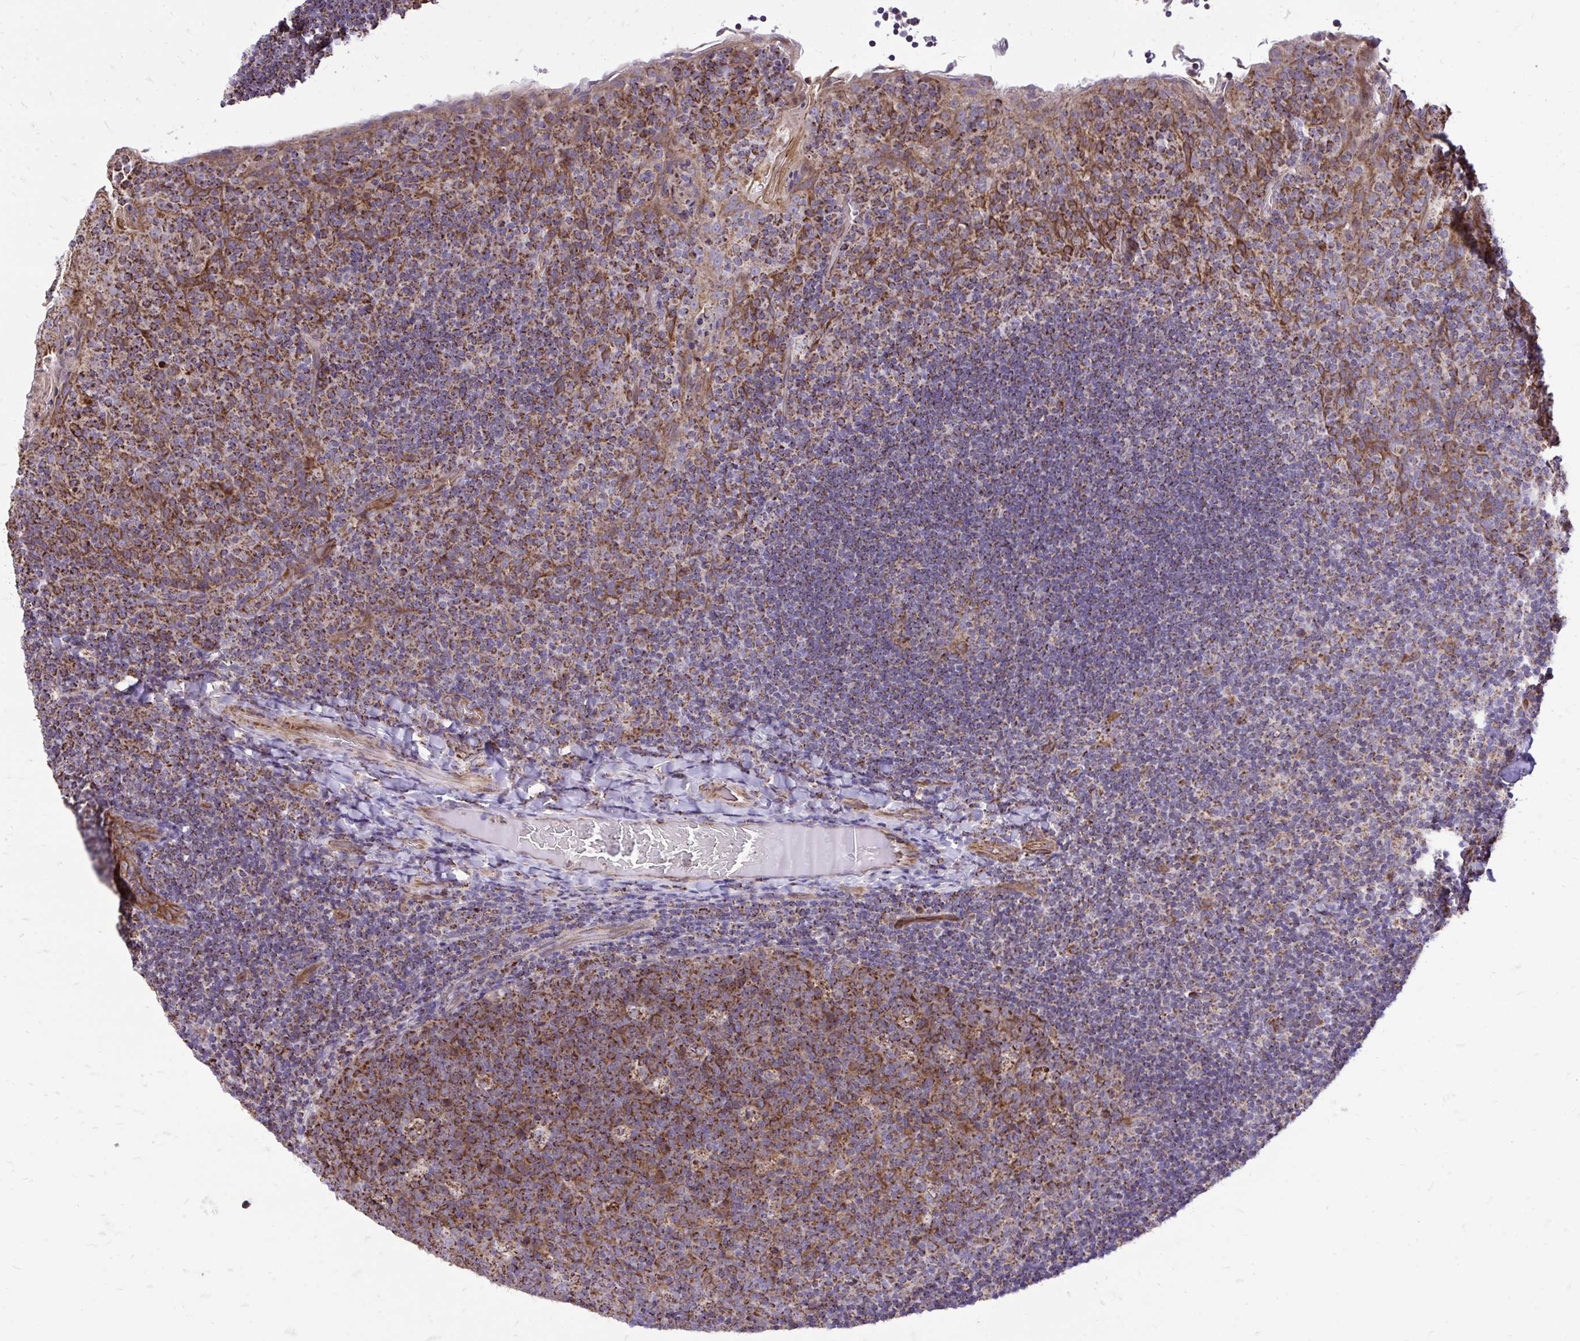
{"staining": {"intensity": "moderate", "quantity": ">75%", "location": "cytoplasmic/membranous"}, "tissue": "tonsil", "cell_type": "Germinal center cells", "image_type": "normal", "snomed": [{"axis": "morphology", "description": "Normal tissue, NOS"}, {"axis": "topography", "description": "Tonsil"}], "caption": "This micrograph reveals immunohistochemistry (IHC) staining of unremarkable human tonsil, with medium moderate cytoplasmic/membranous positivity in about >75% of germinal center cells.", "gene": "UBE2C", "patient": {"sex": "male", "age": 17}}